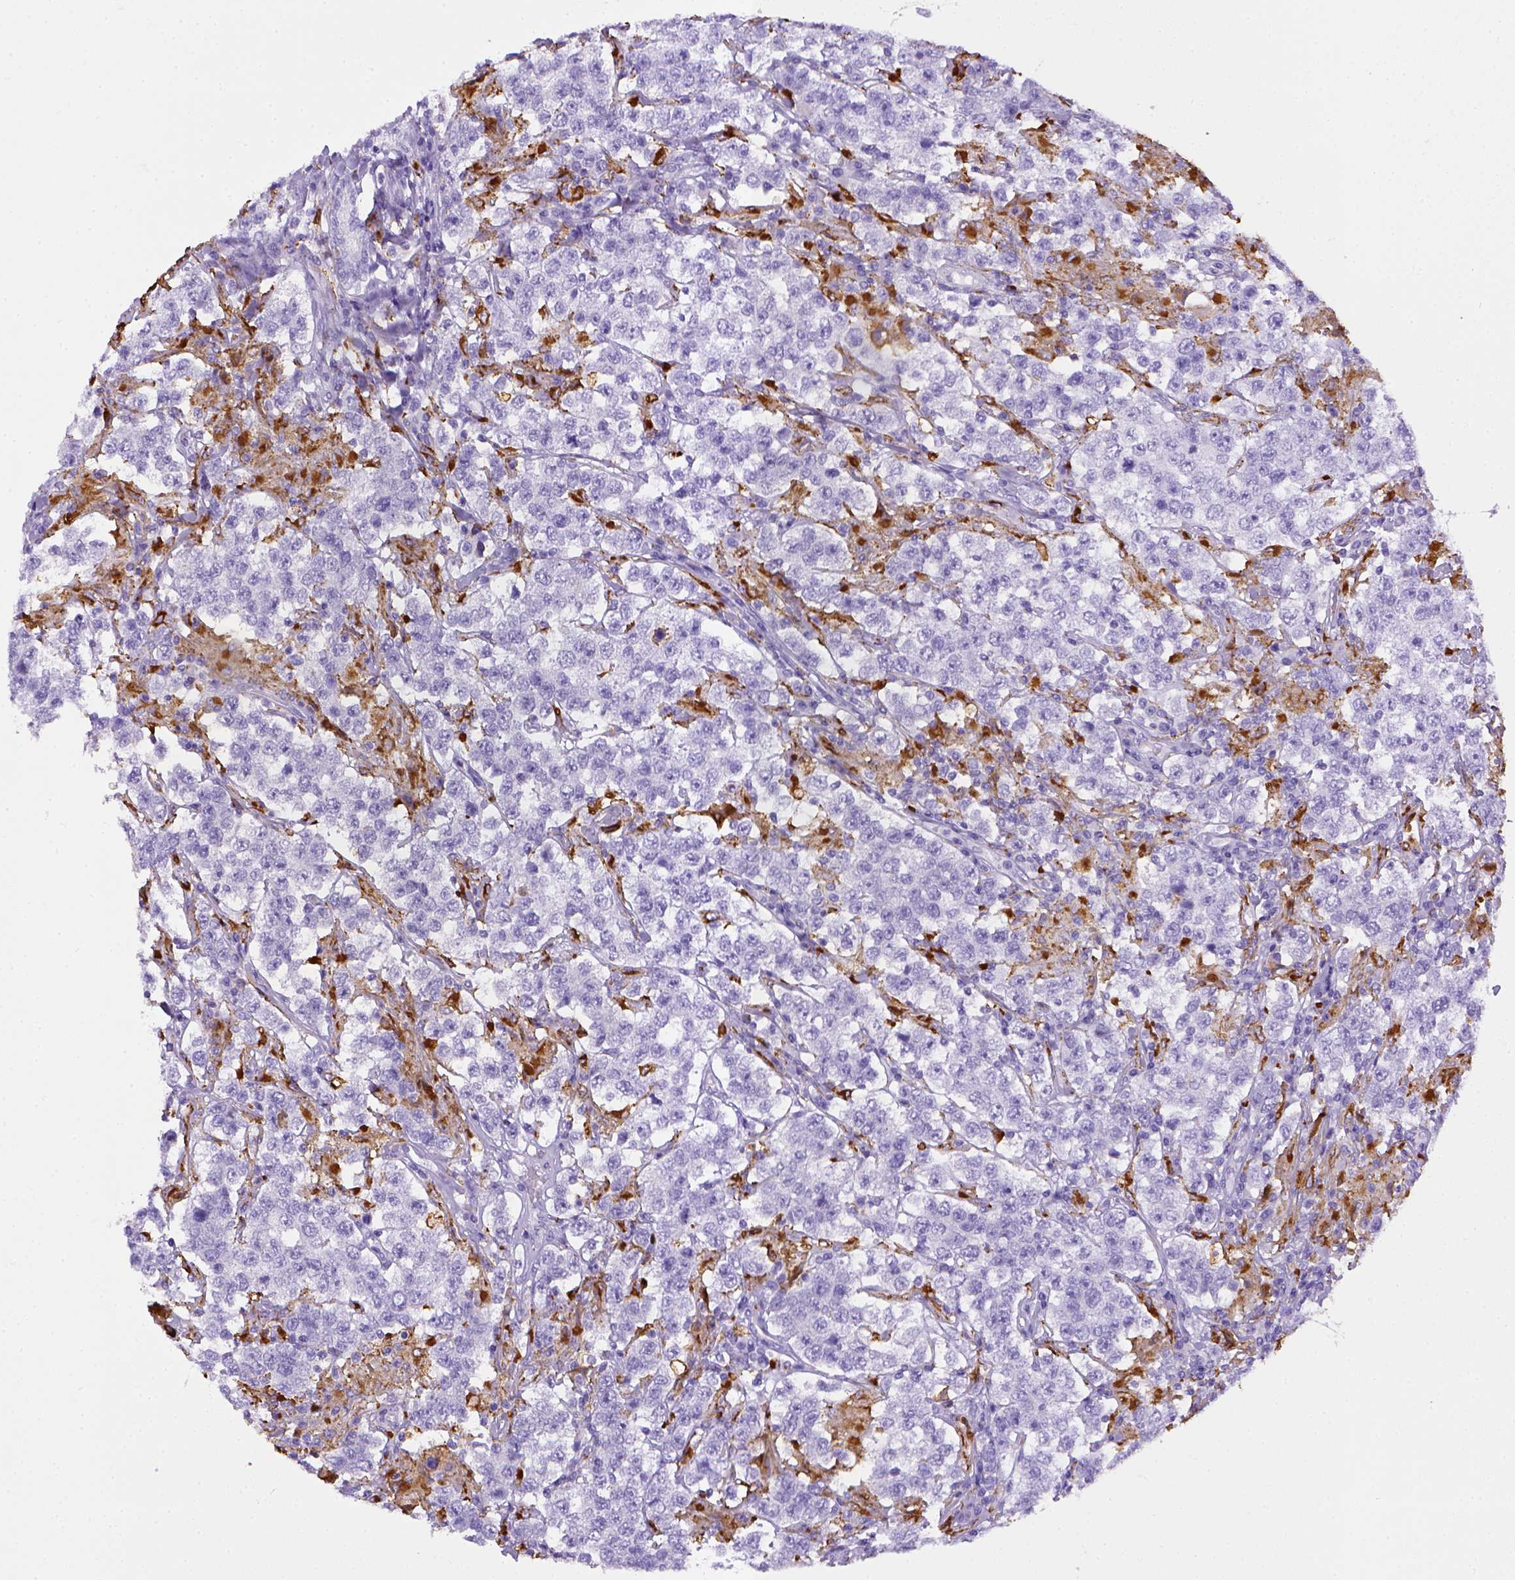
{"staining": {"intensity": "negative", "quantity": "none", "location": "none"}, "tissue": "testis cancer", "cell_type": "Tumor cells", "image_type": "cancer", "snomed": [{"axis": "morphology", "description": "Seminoma, NOS"}, {"axis": "morphology", "description": "Carcinoma, Embryonal, NOS"}, {"axis": "topography", "description": "Testis"}], "caption": "Immunohistochemical staining of human testis cancer (seminoma) exhibits no significant positivity in tumor cells. (DAB (3,3'-diaminobenzidine) IHC, high magnification).", "gene": "CD68", "patient": {"sex": "male", "age": 41}}